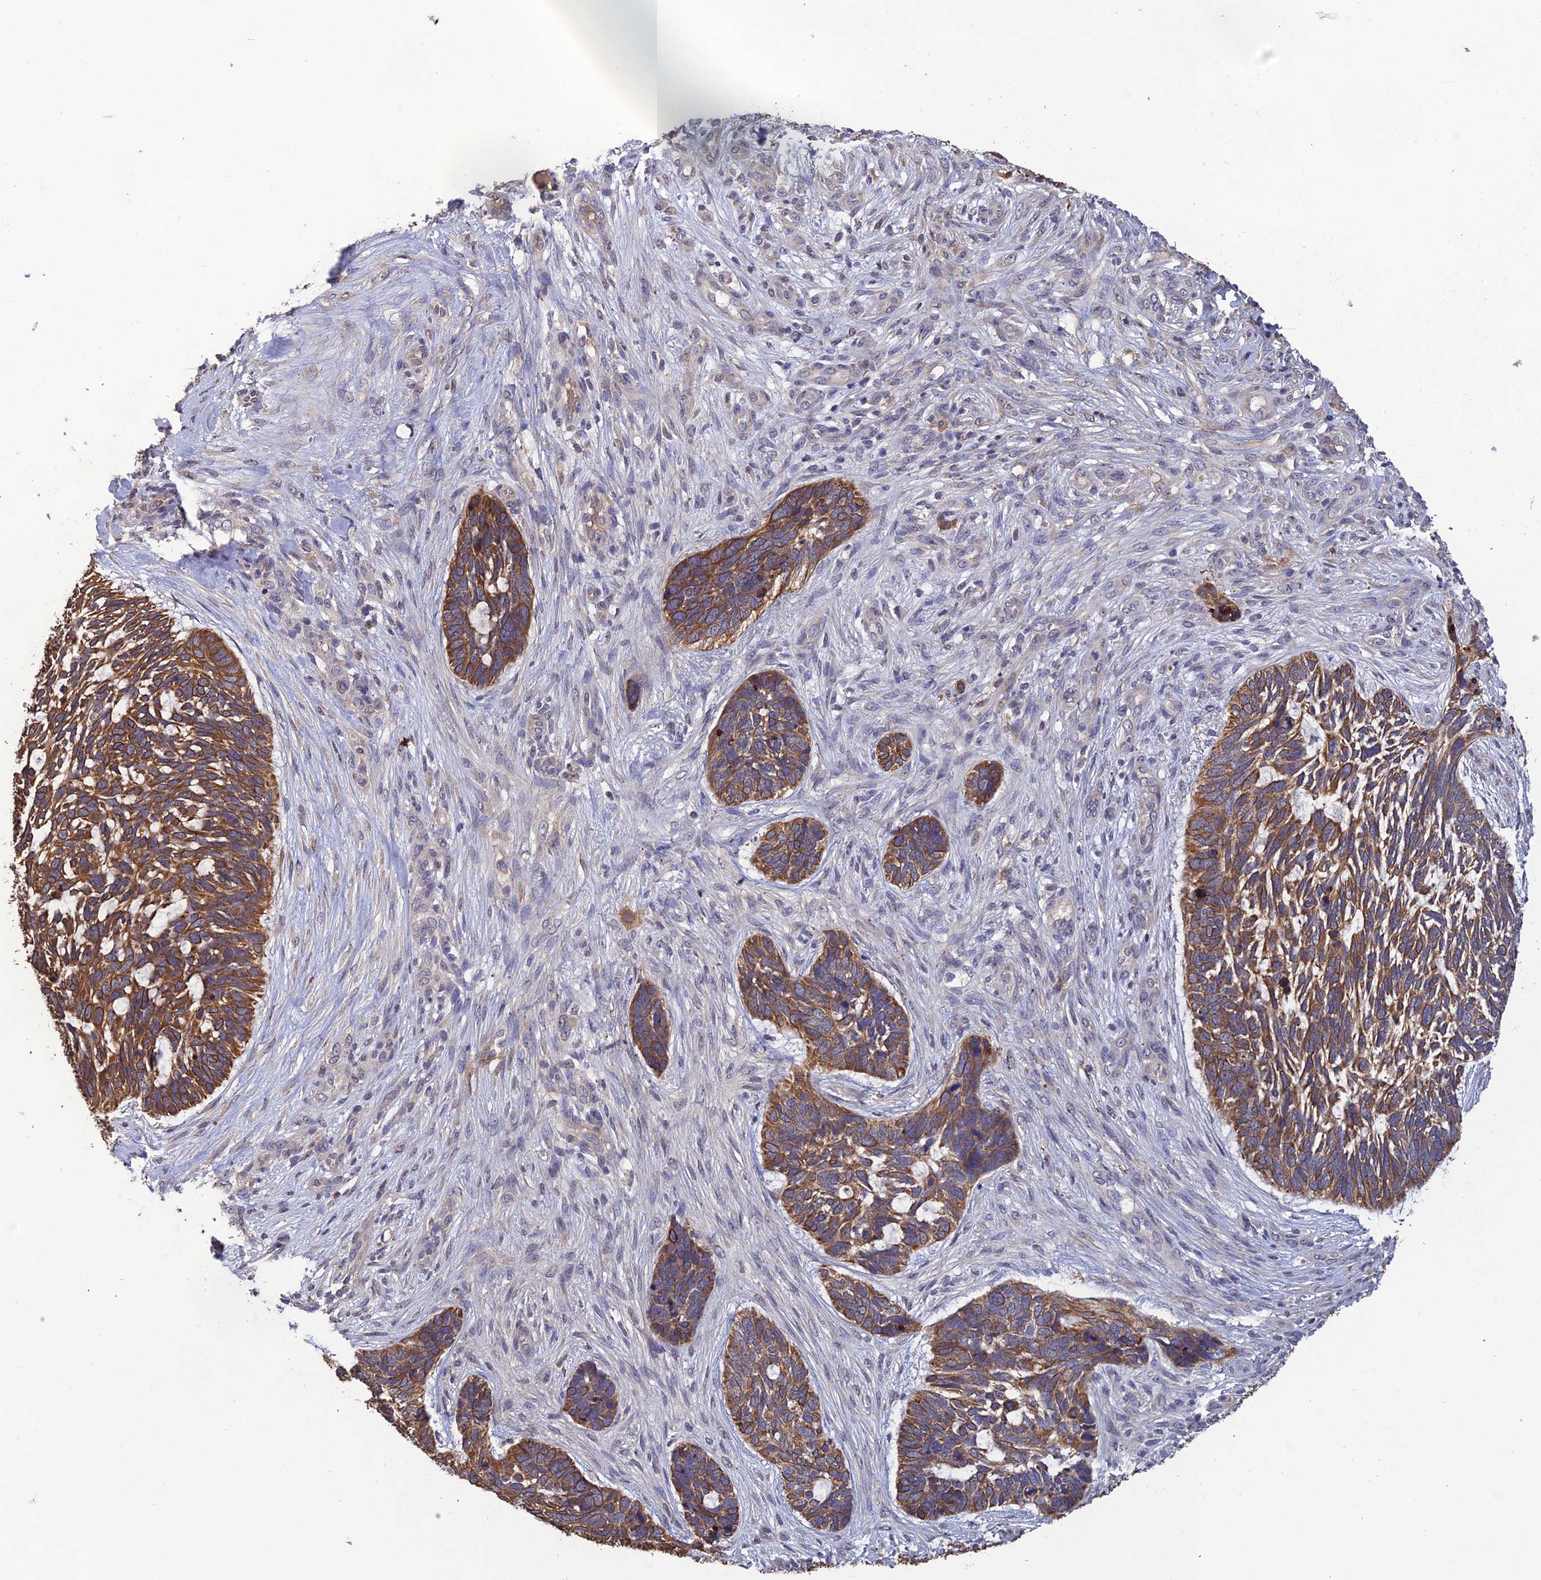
{"staining": {"intensity": "moderate", "quantity": ">75%", "location": "cytoplasmic/membranous"}, "tissue": "skin cancer", "cell_type": "Tumor cells", "image_type": "cancer", "snomed": [{"axis": "morphology", "description": "Basal cell carcinoma"}, {"axis": "topography", "description": "Skin"}], "caption": "Immunohistochemistry photomicrograph of neoplastic tissue: human basal cell carcinoma (skin) stained using IHC displays medium levels of moderate protein expression localized specifically in the cytoplasmic/membranous of tumor cells, appearing as a cytoplasmic/membranous brown color.", "gene": "SLC39A13", "patient": {"sex": "male", "age": 88}}